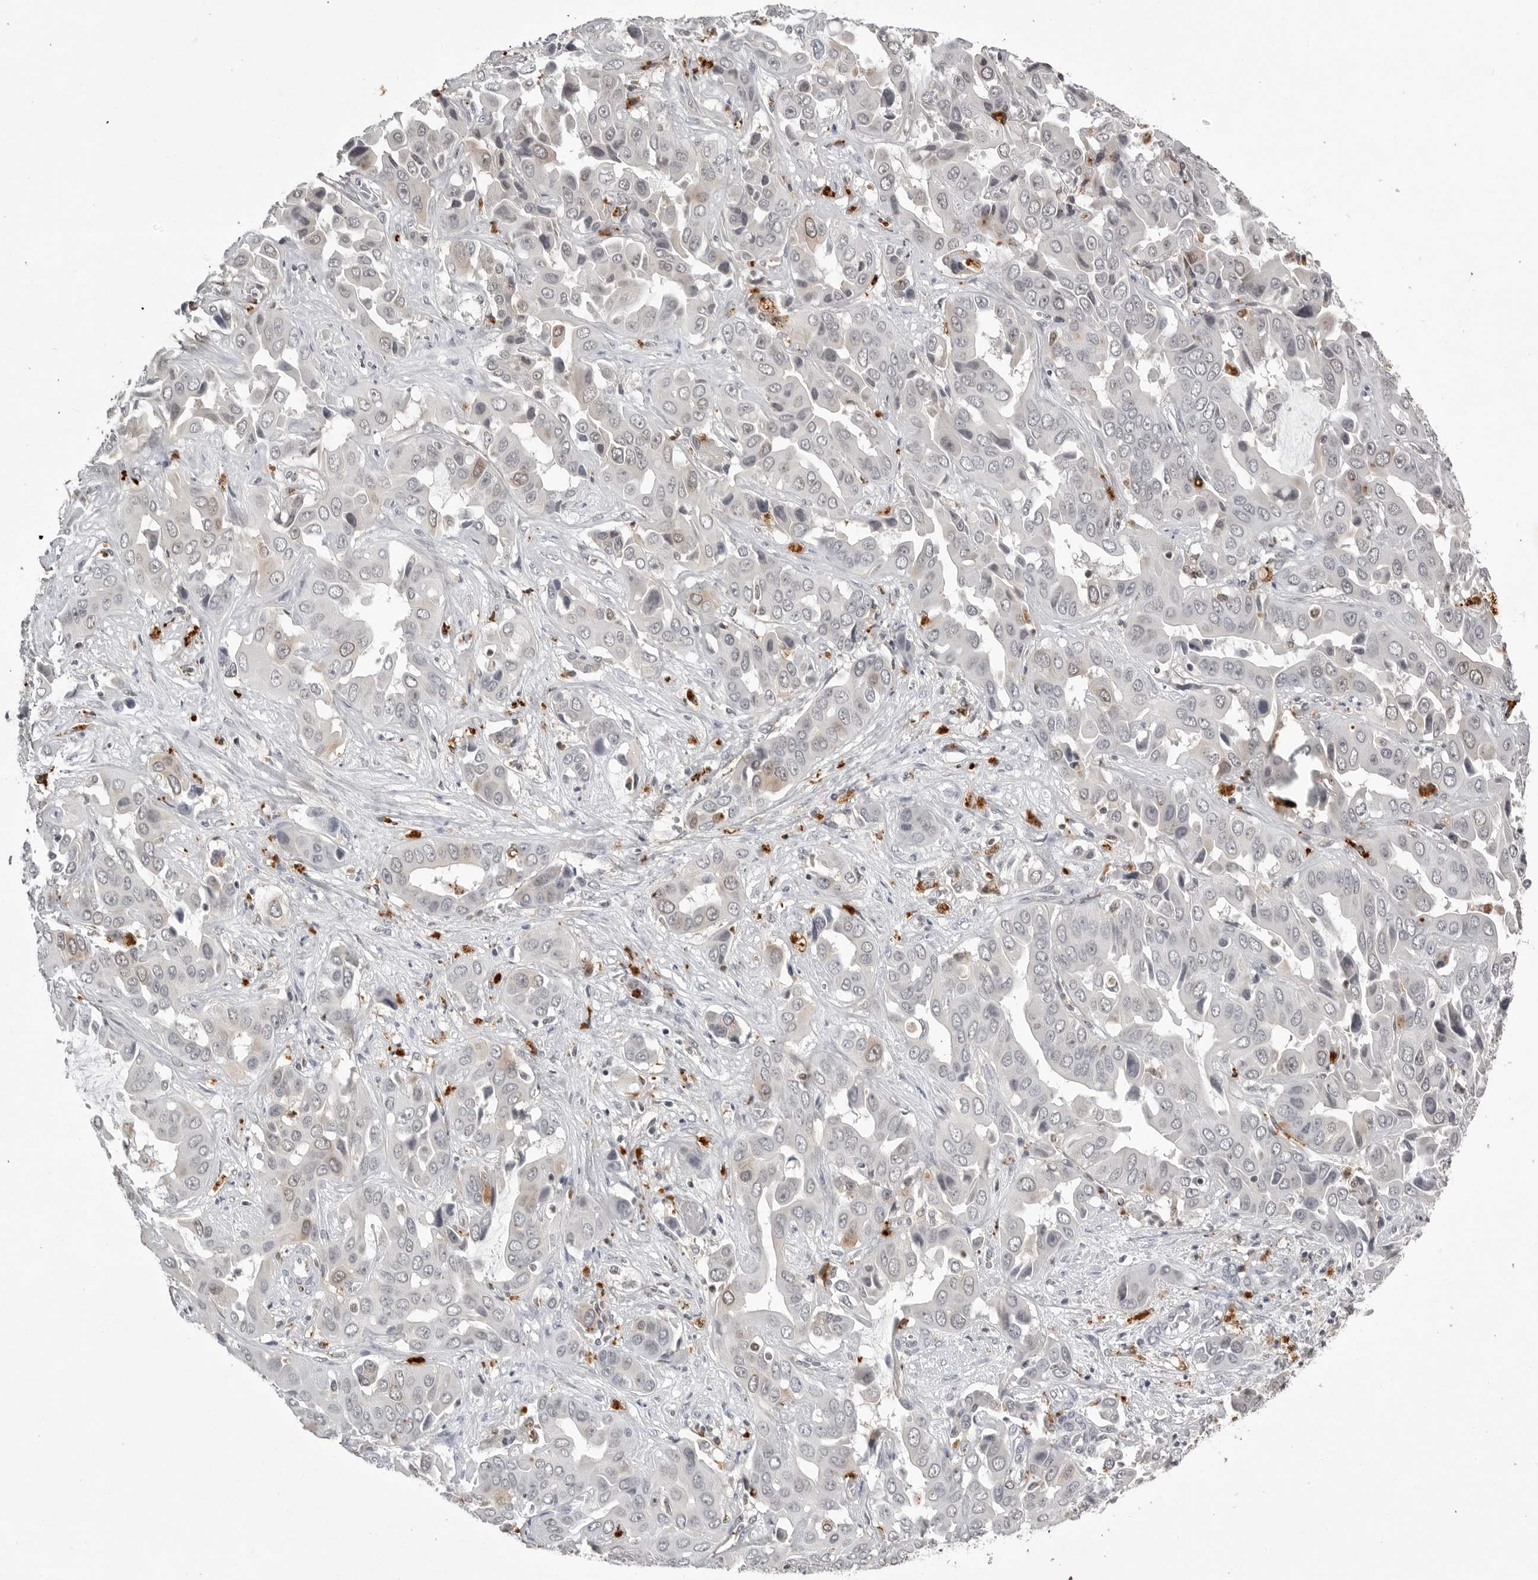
{"staining": {"intensity": "negative", "quantity": "none", "location": "none"}, "tissue": "liver cancer", "cell_type": "Tumor cells", "image_type": "cancer", "snomed": [{"axis": "morphology", "description": "Cholangiocarcinoma"}, {"axis": "topography", "description": "Liver"}], "caption": "Immunohistochemistry micrograph of liver cancer (cholangiocarcinoma) stained for a protein (brown), which exhibits no staining in tumor cells.", "gene": "RRM1", "patient": {"sex": "female", "age": 52}}